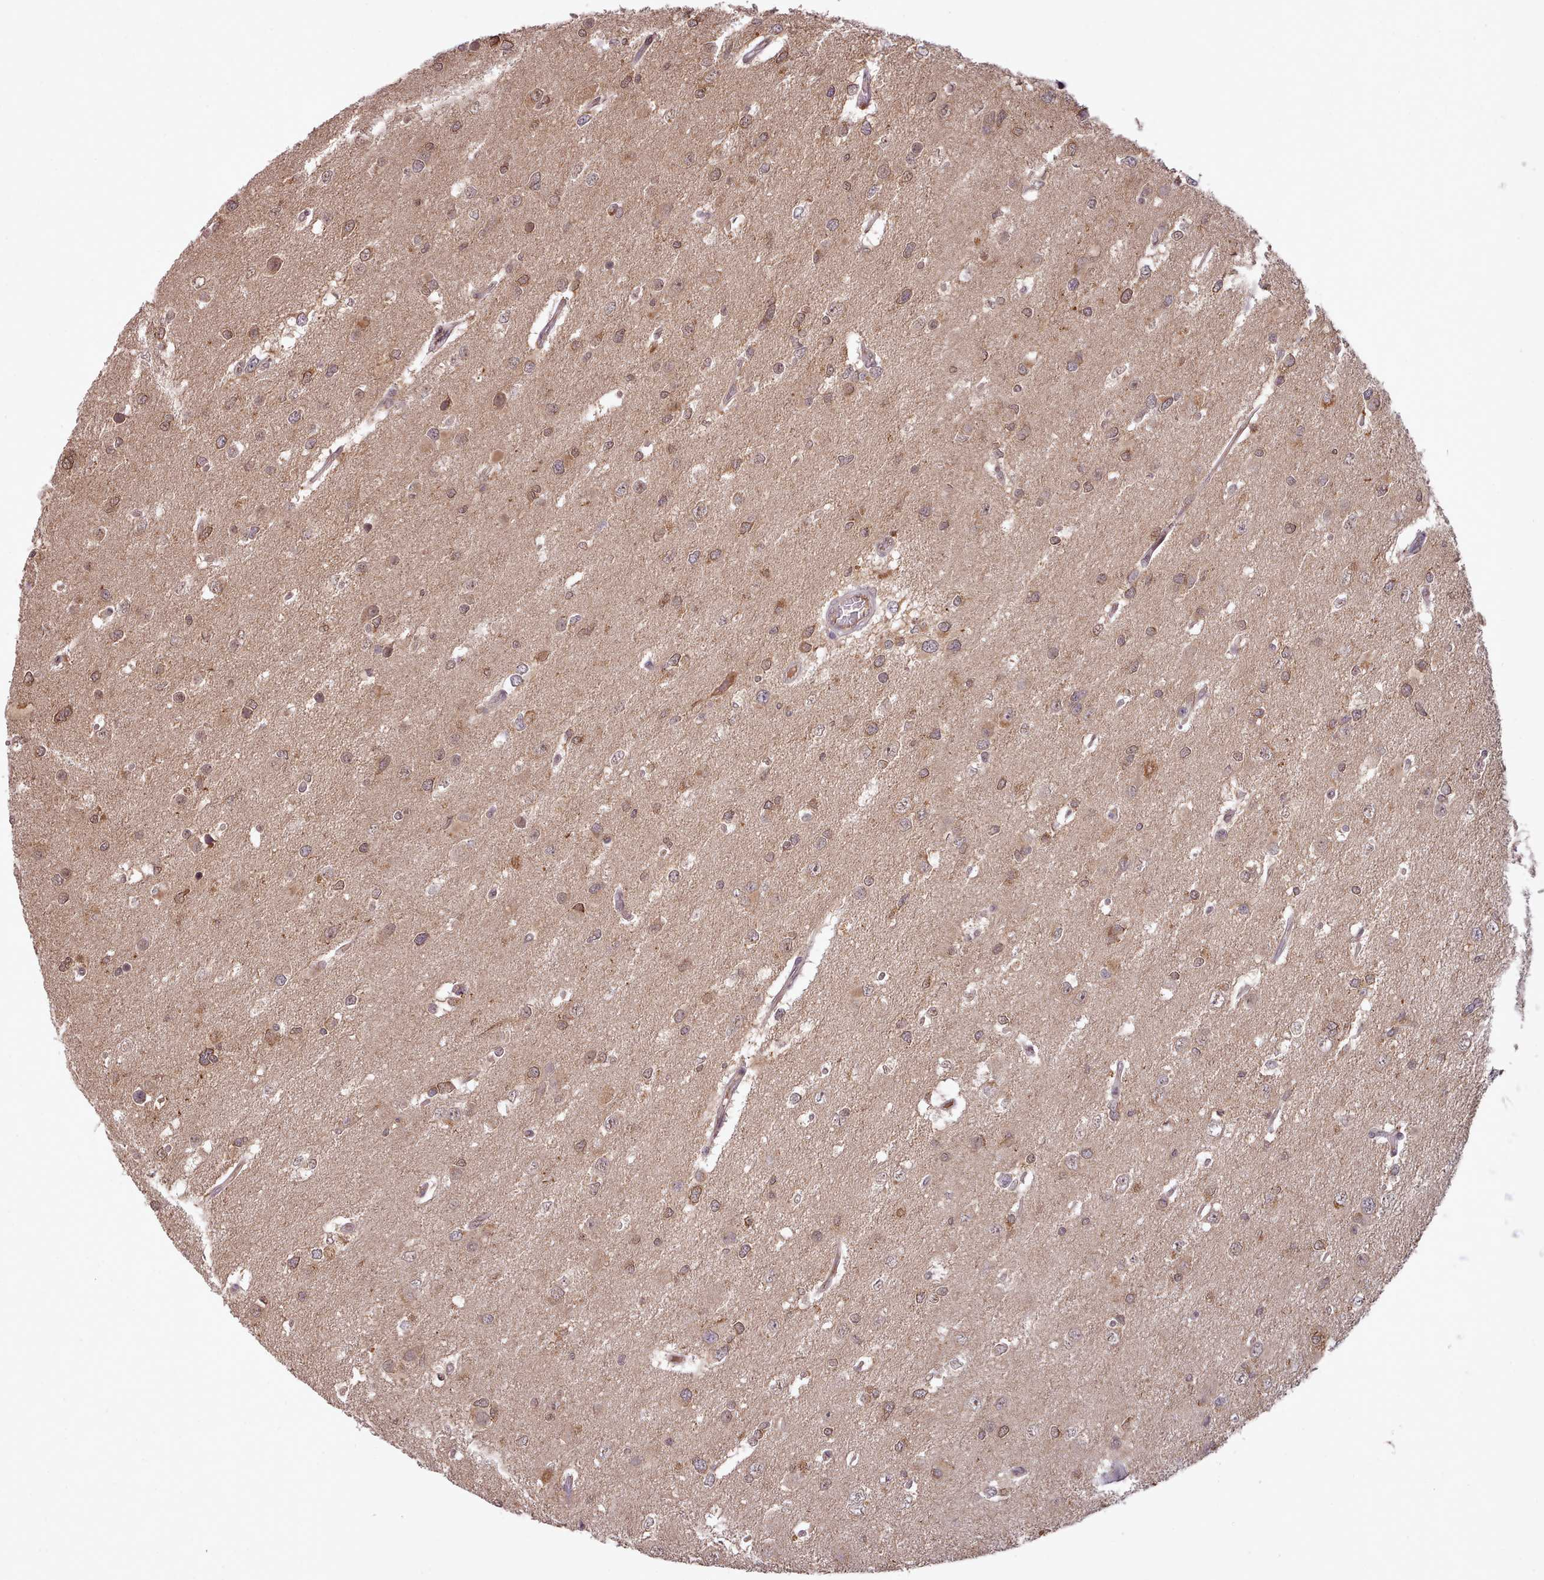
{"staining": {"intensity": "moderate", "quantity": ">75%", "location": "cytoplasmic/membranous,nuclear"}, "tissue": "glioma", "cell_type": "Tumor cells", "image_type": "cancer", "snomed": [{"axis": "morphology", "description": "Glioma, malignant, High grade"}, {"axis": "topography", "description": "Brain"}], "caption": "The micrograph shows a brown stain indicating the presence of a protein in the cytoplasmic/membranous and nuclear of tumor cells in malignant glioma (high-grade). (DAB IHC with brightfield microscopy, high magnification).", "gene": "PIP4P1", "patient": {"sex": "male", "age": 53}}